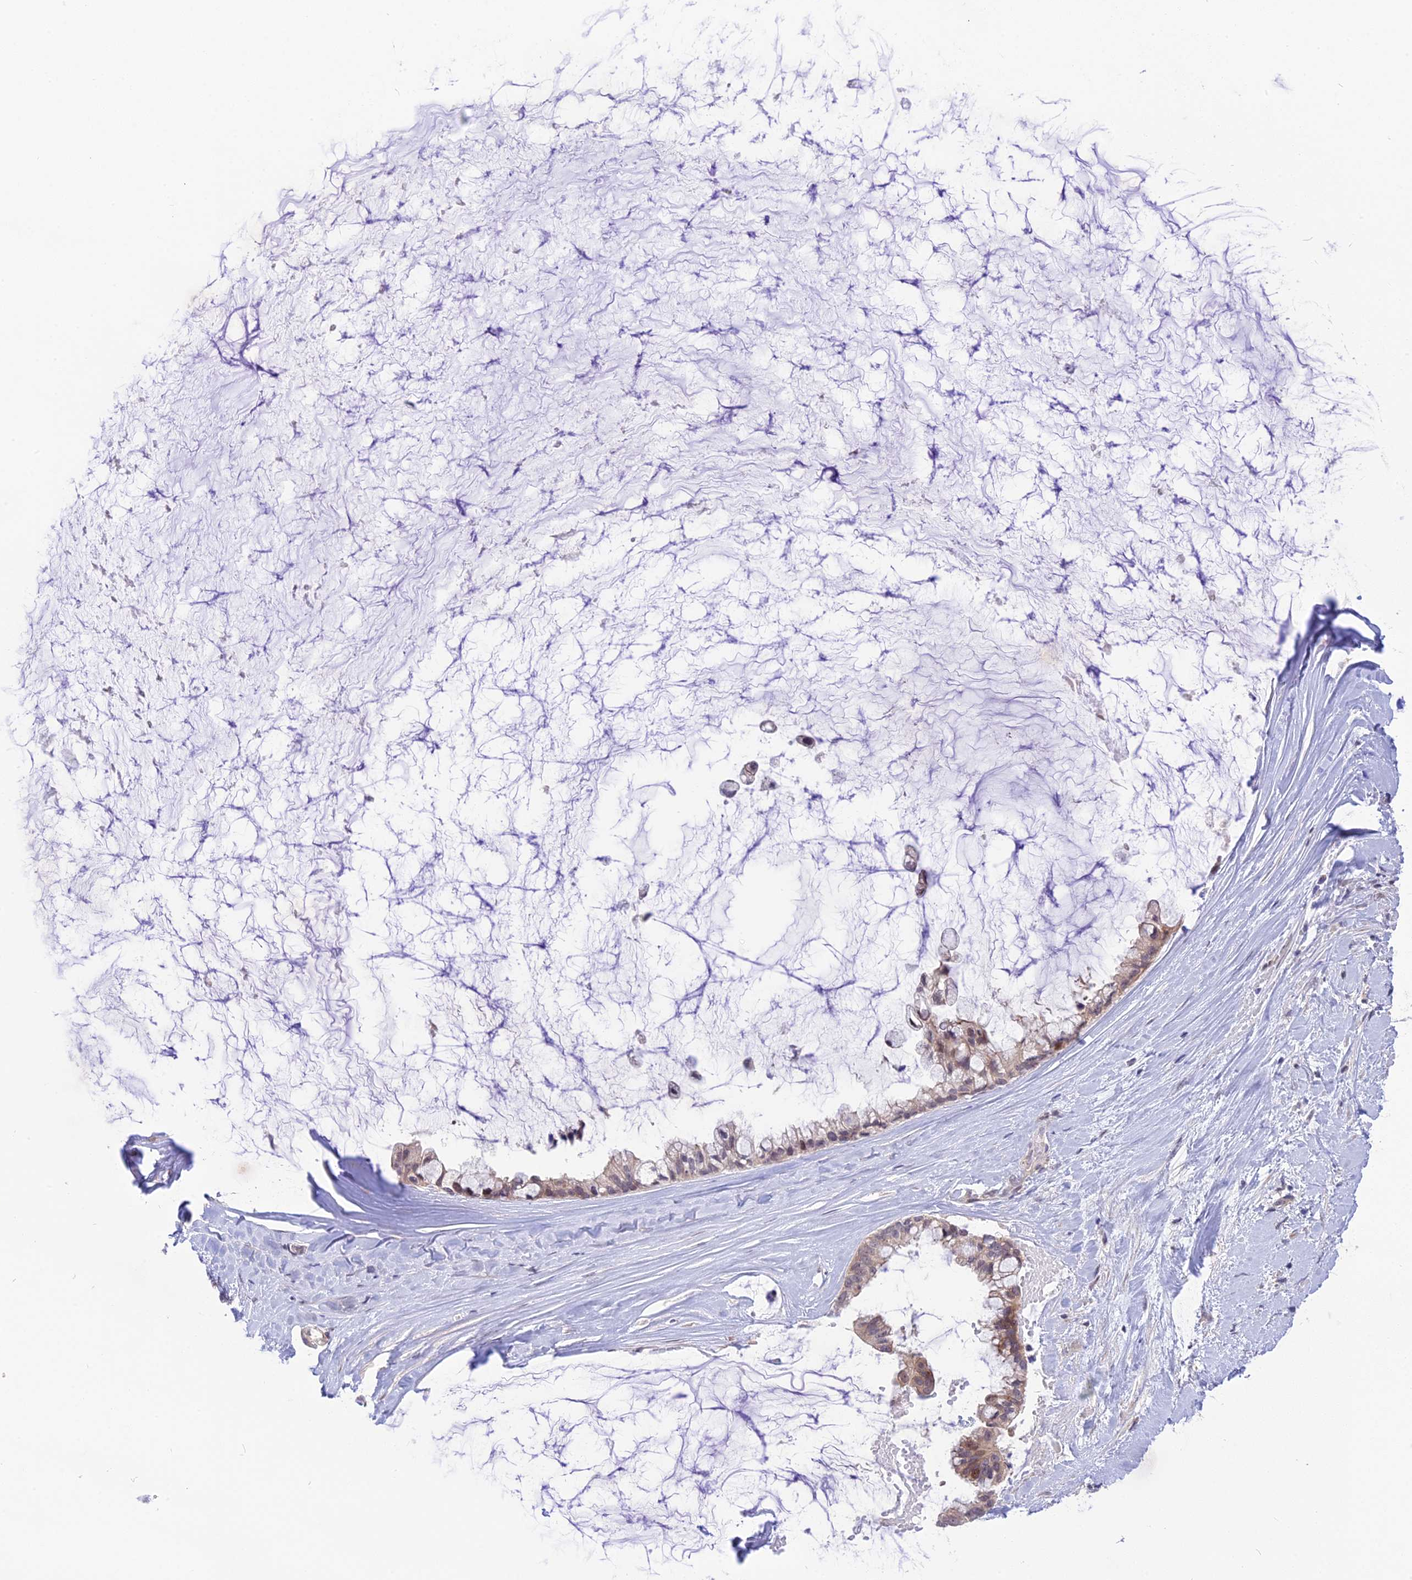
{"staining": {"intensity": "moderate", "quantity": "<25%", "location": "cytoplasmic/membranous,nuclear"}, "tissue": "ovarian cancer", "cell_type": "Tumor cells", "image_type": "cancer", "snomed": [{"axis": "morphology", "description": "Cystadenocarcinoma, mucinous, NOS"}, {"axis": "topography", "description": "Ovary"}], "caption": "Mucinous cystadenocarcinoma (ovarian) tissue displays moderate cytoplasmic/membranous and nuclear positivity in about <25% of tumor cells", "gene": "ZNF837", "patient": {"sex": "female", "age": 39}}